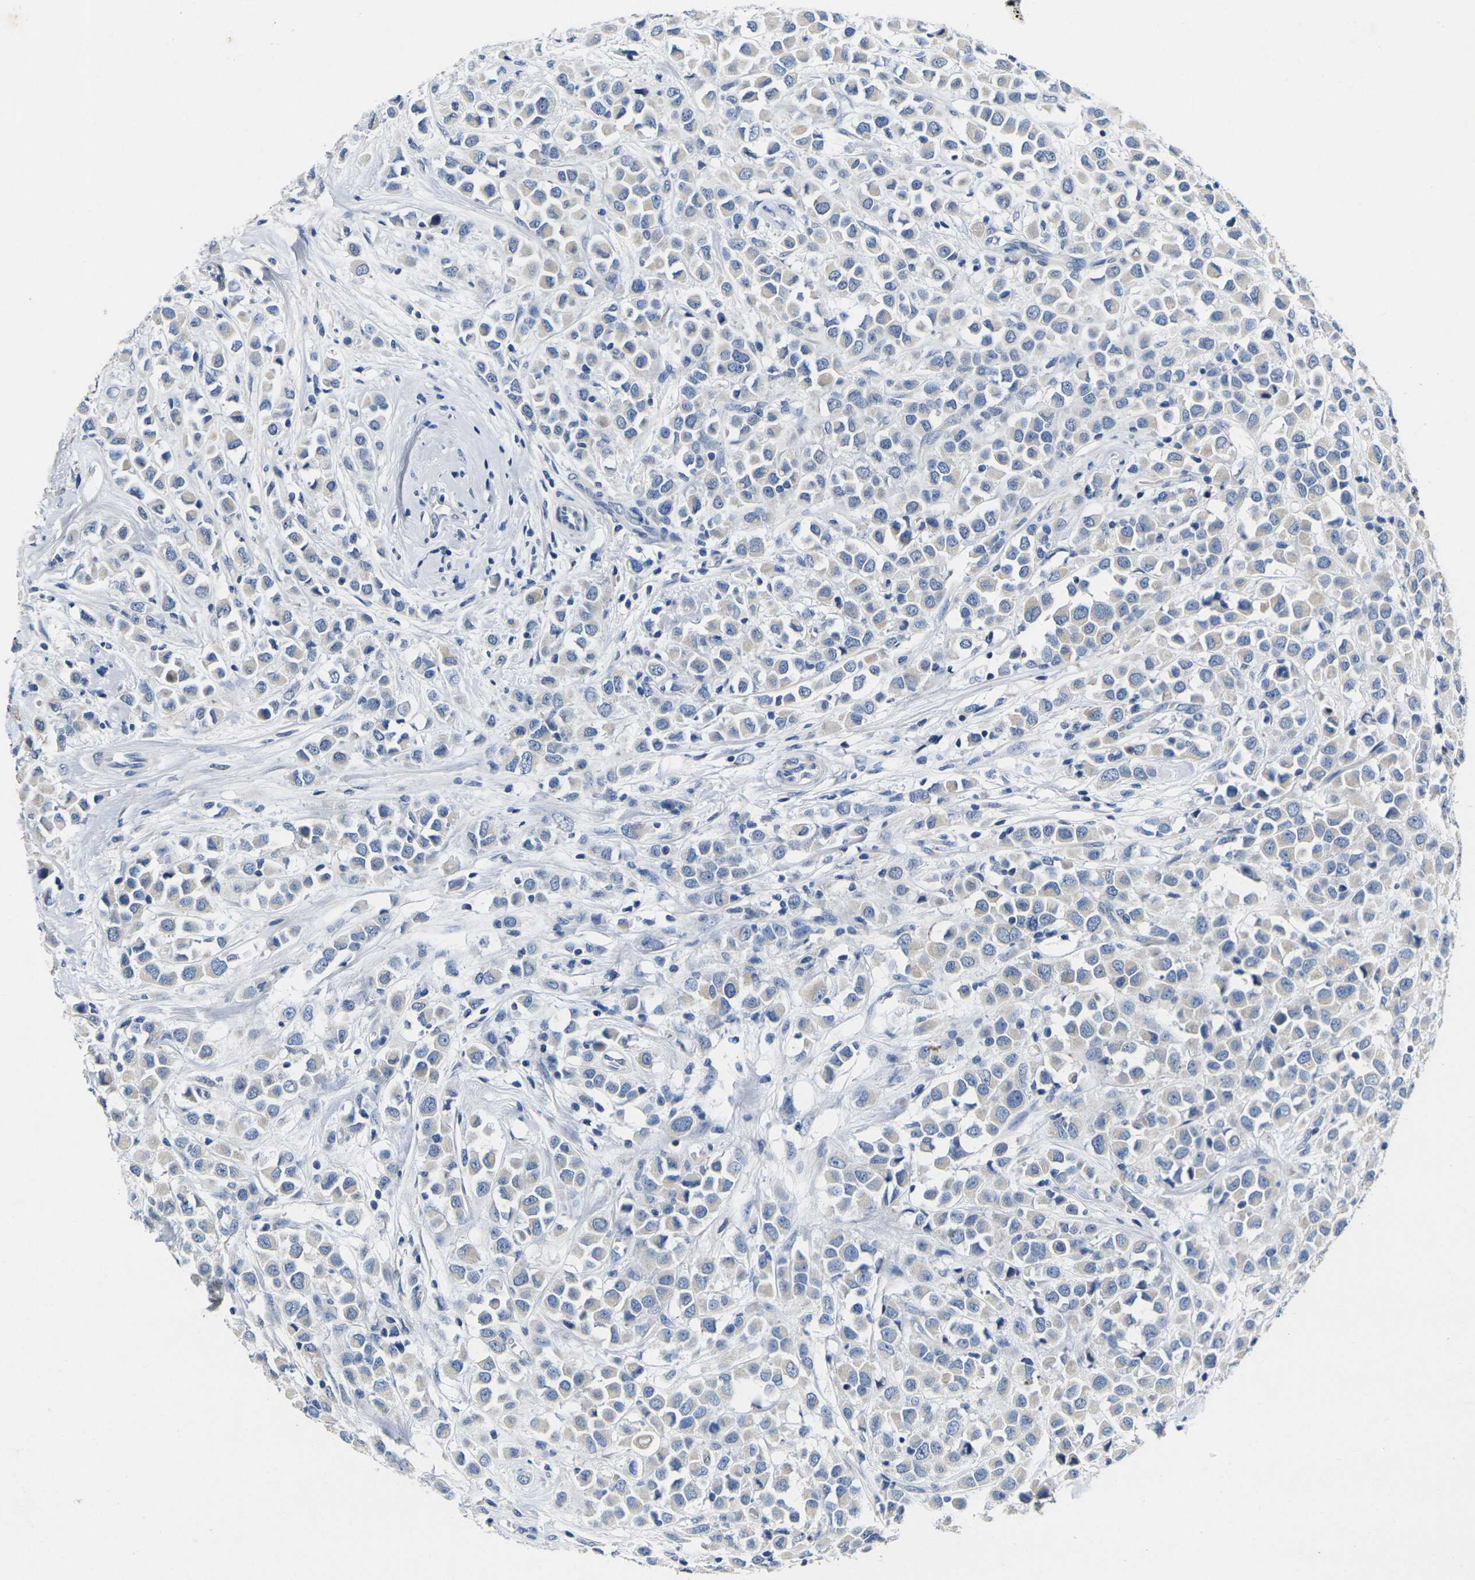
{"staining": {"intensity": "negative", "quantity": "none", "location": "none"}, "tissue": "breast cancer", "cell_type": "Tumor cells", "image_type": "cancer", "snomed": [{"axis": "morphology", "description": "Duct carcinoma"}, {"axis": "topography", "description": "Breast"}], "caption": "Immunohistochemistry of breast cancer demonstrates no positivity in tumor cells. (Immunohistochemistry, brightfield microscopy, high magnification).", "gene": "NOCT", "patient": {"sex": "female", "age": 61}}